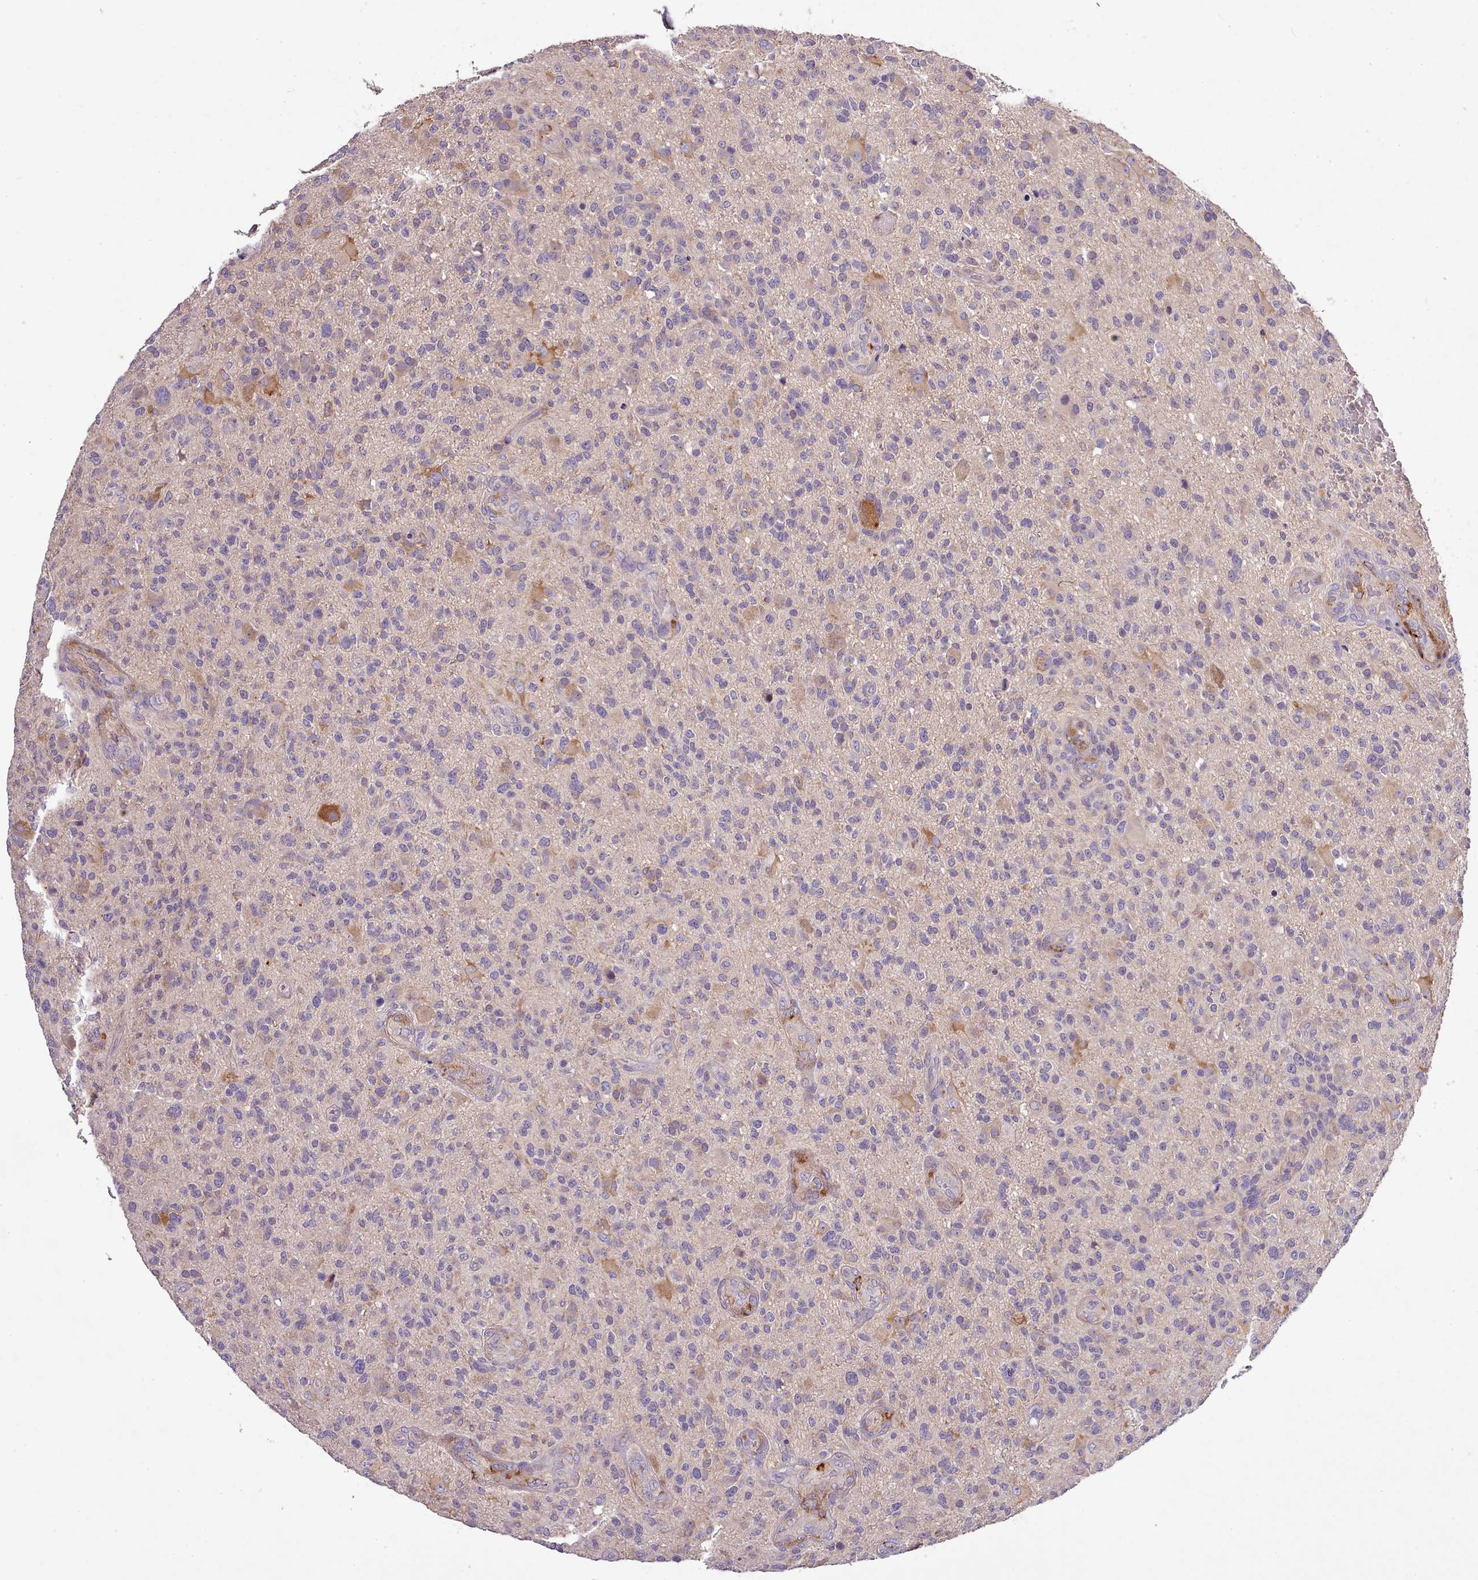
{"staining": {"intensity": "negative", "quantity": "none", "location": "none"}, "tissue": "glioma", "cell_type": "Tumor cells", "image_type": "cancer", "snomed": [{"axis": "morphology", "description": "Glioma, malignant, High grade"}, {"axis": "topography", "description": "Brain"}], "caption": "An IHC photomicrograph of malignant glioma (high-grade) is shown. There is no staining in tumor cells of malignant glioma (high-grade).", "gene": "SETX", "patient": {"sex": "male", "age": 47}}